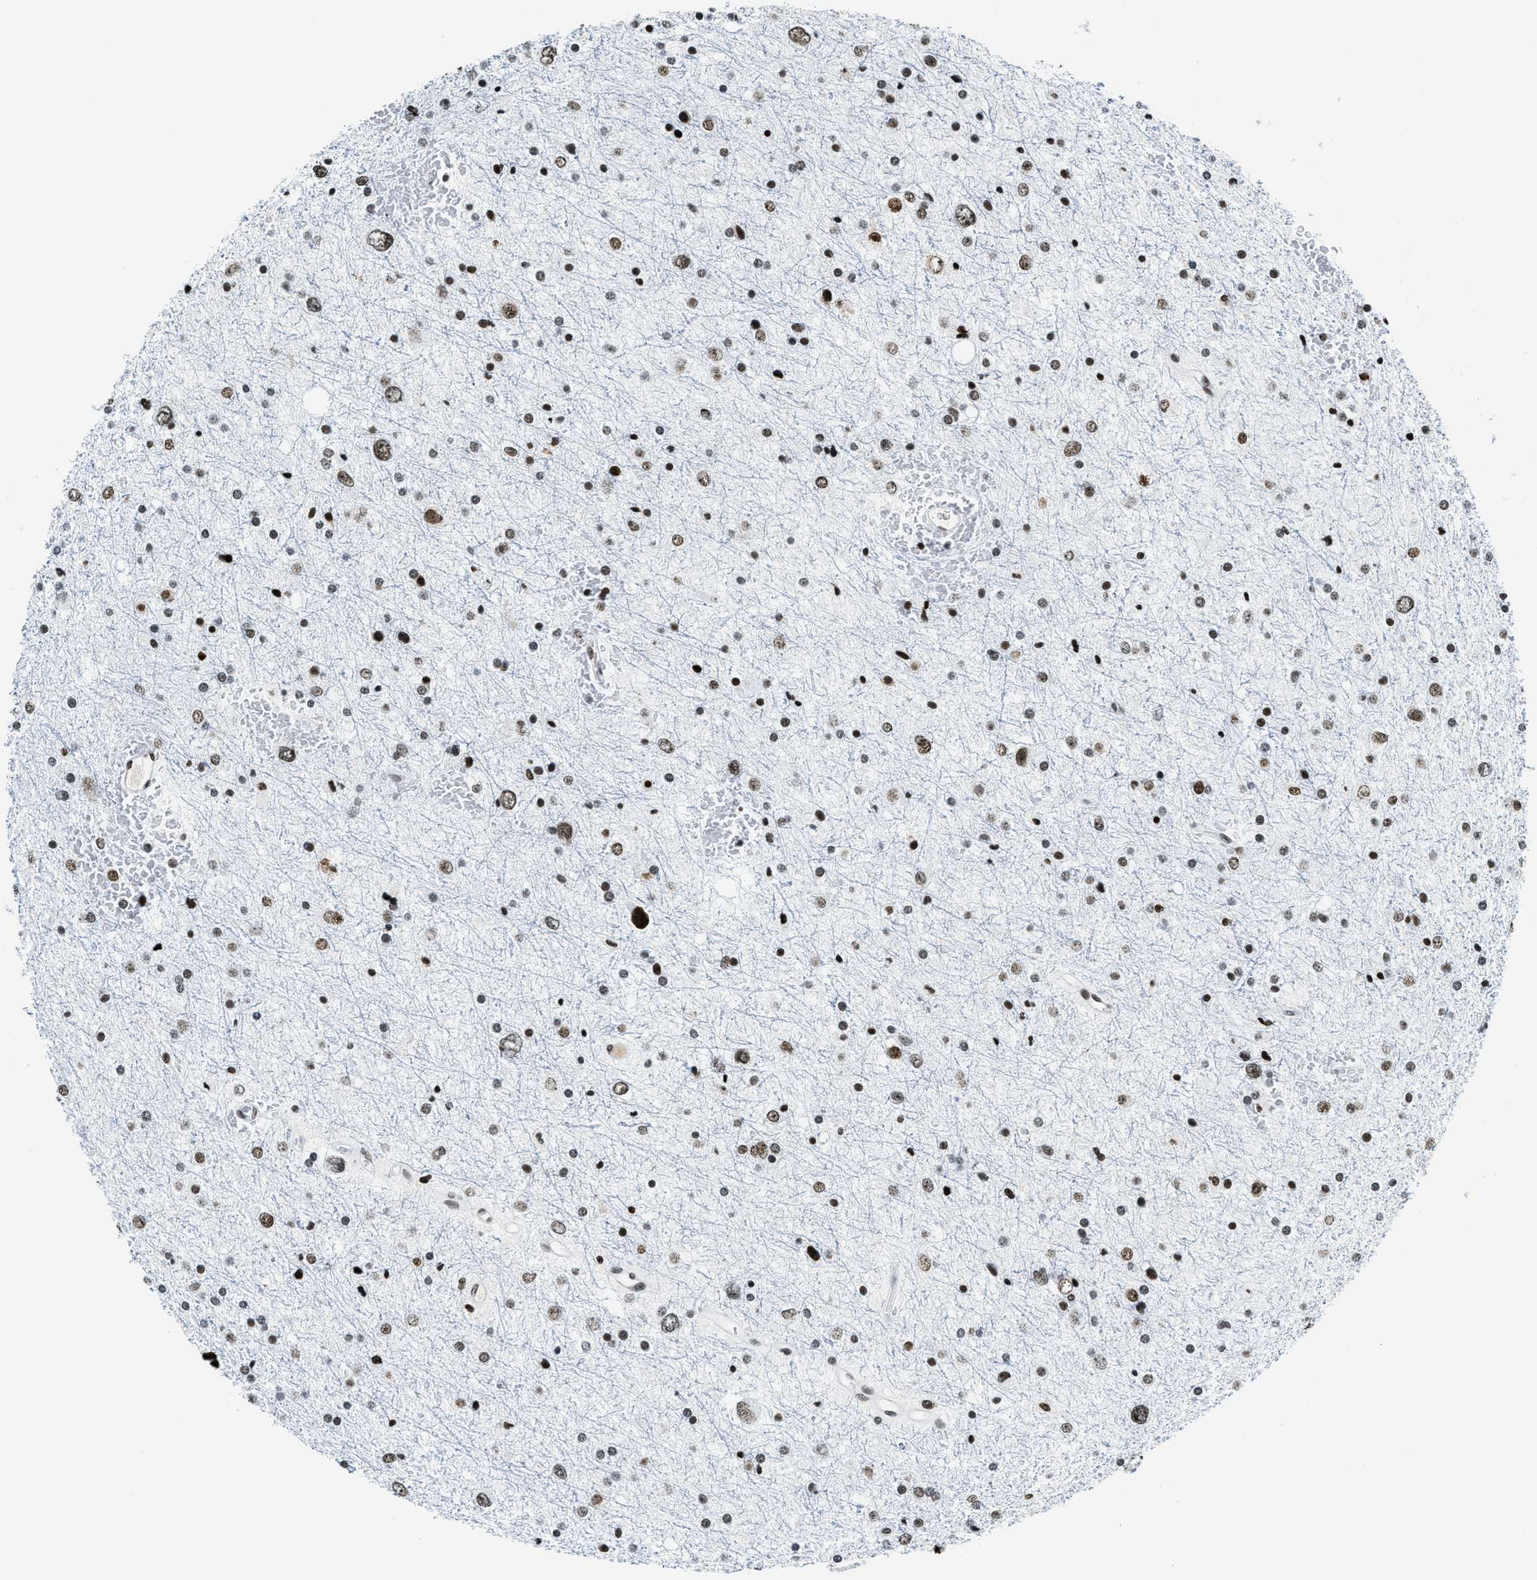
{"staining": {"intensity": "moderate", "quantity": ">75%", "location": "nuclear"}, "tissue": "glioma", "cell_type": "Tumor cells", "image_type": "cancer", "snomed": [{"axis": "morphology", "description": "Glioma, malignant, Low grade"}, {"axis": "topography", "description": "Brain"}], "caption": "About >75% of tumor cells in malignant low-grade glioma reveal moderate nuclear protein positivity as visualized by brown immunohistochemical staining.", "gene": "TOP1", "patient": {"sex": "female", "age": 37}}